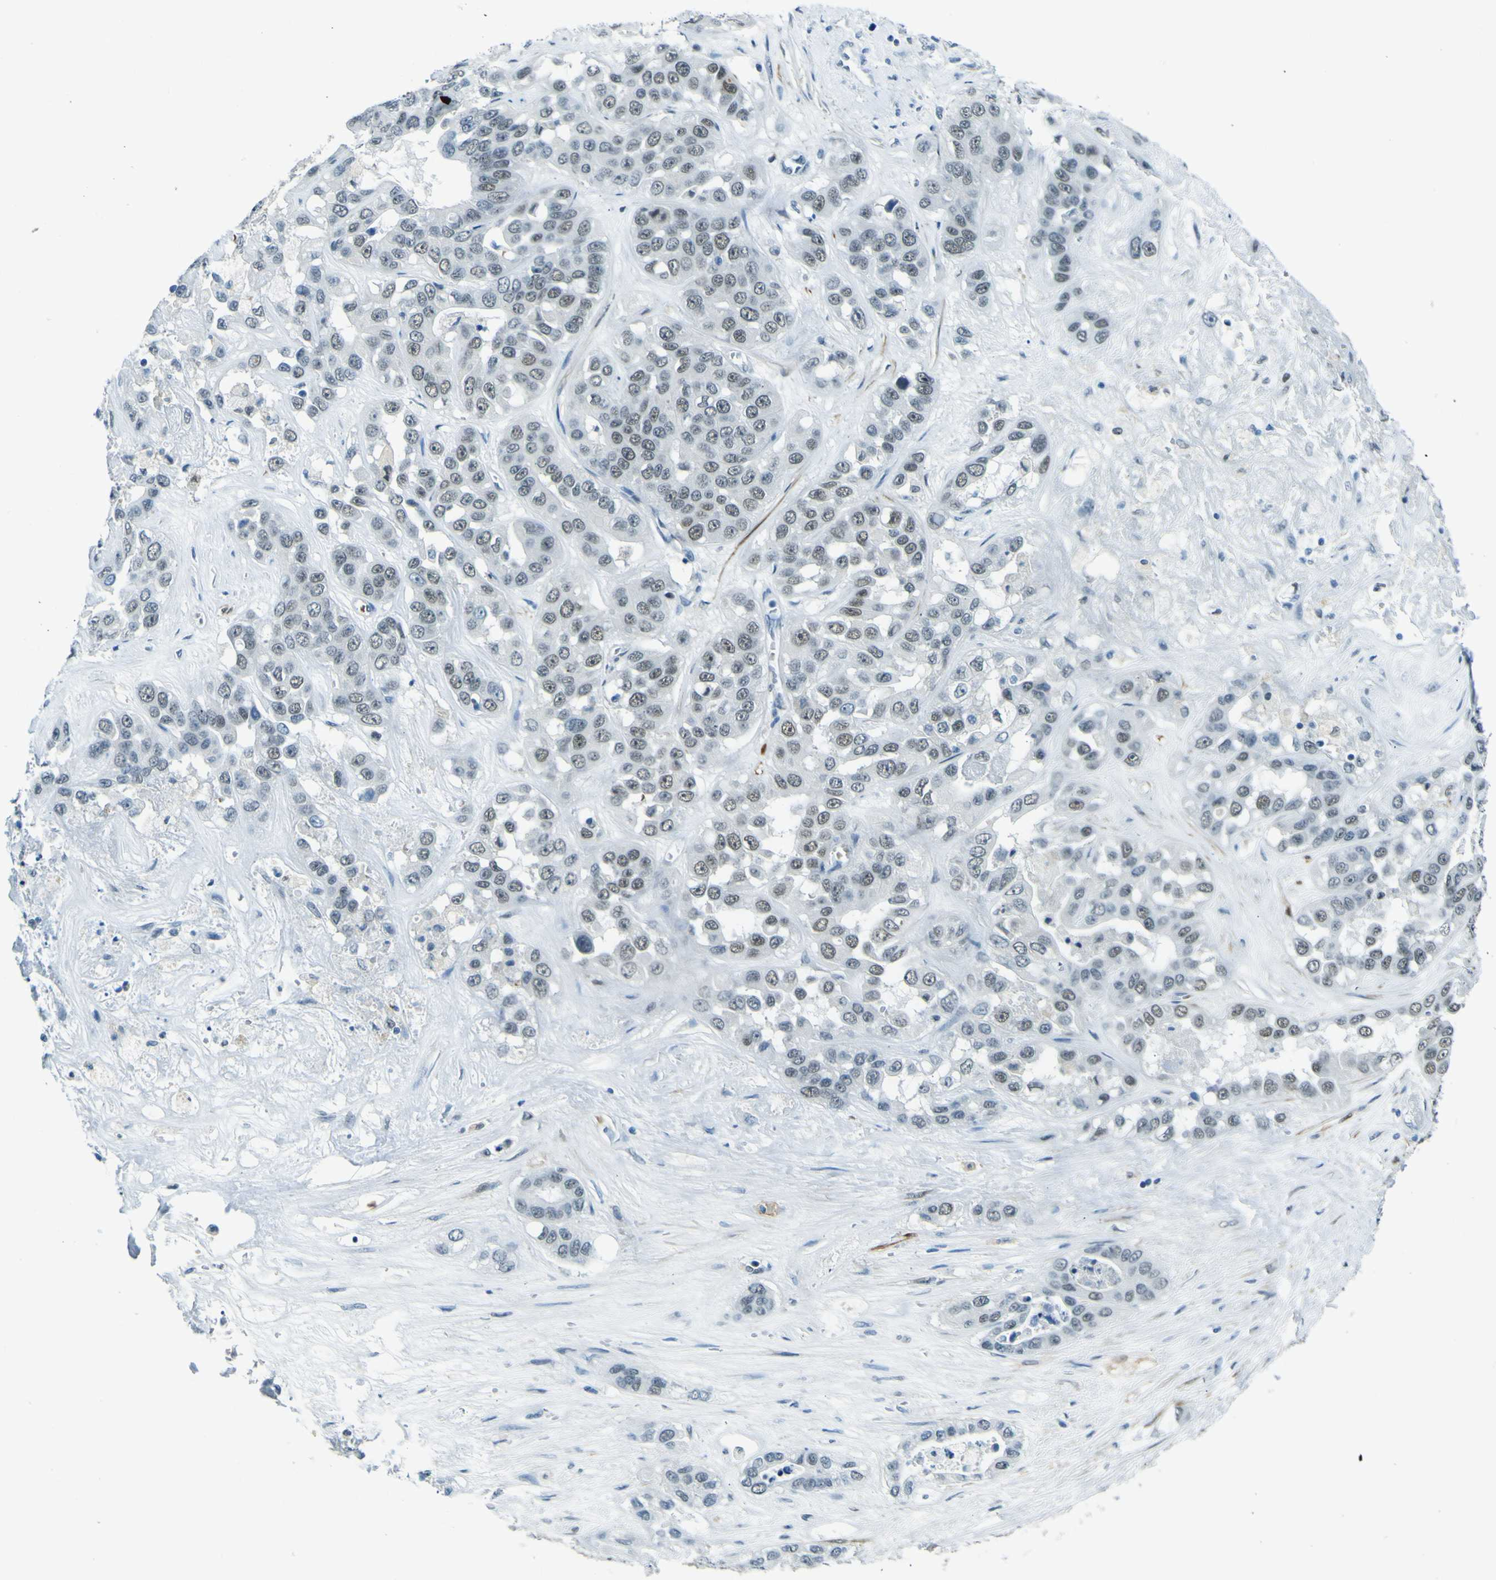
{"staining": {"intensity": "negative", "quantity": "none", "location": "none"}, "tissue": "liver cancer", "cell_type": "Tumor cells", "image_type": "cancer", "snomed": [{"axis": "morphology", "description": "Cholangiocarcinoma"}, {"axis": "topography", "description": "Liver"}], "caption": "DAB (3,3'-diaminobenzidine) immunohistochemical staining of cholangiocarcinoma (liver) reveals no significant positivity in tumor cells.", "gene": "CEBPG", "patient": {"sex": "female", "age": 52}}